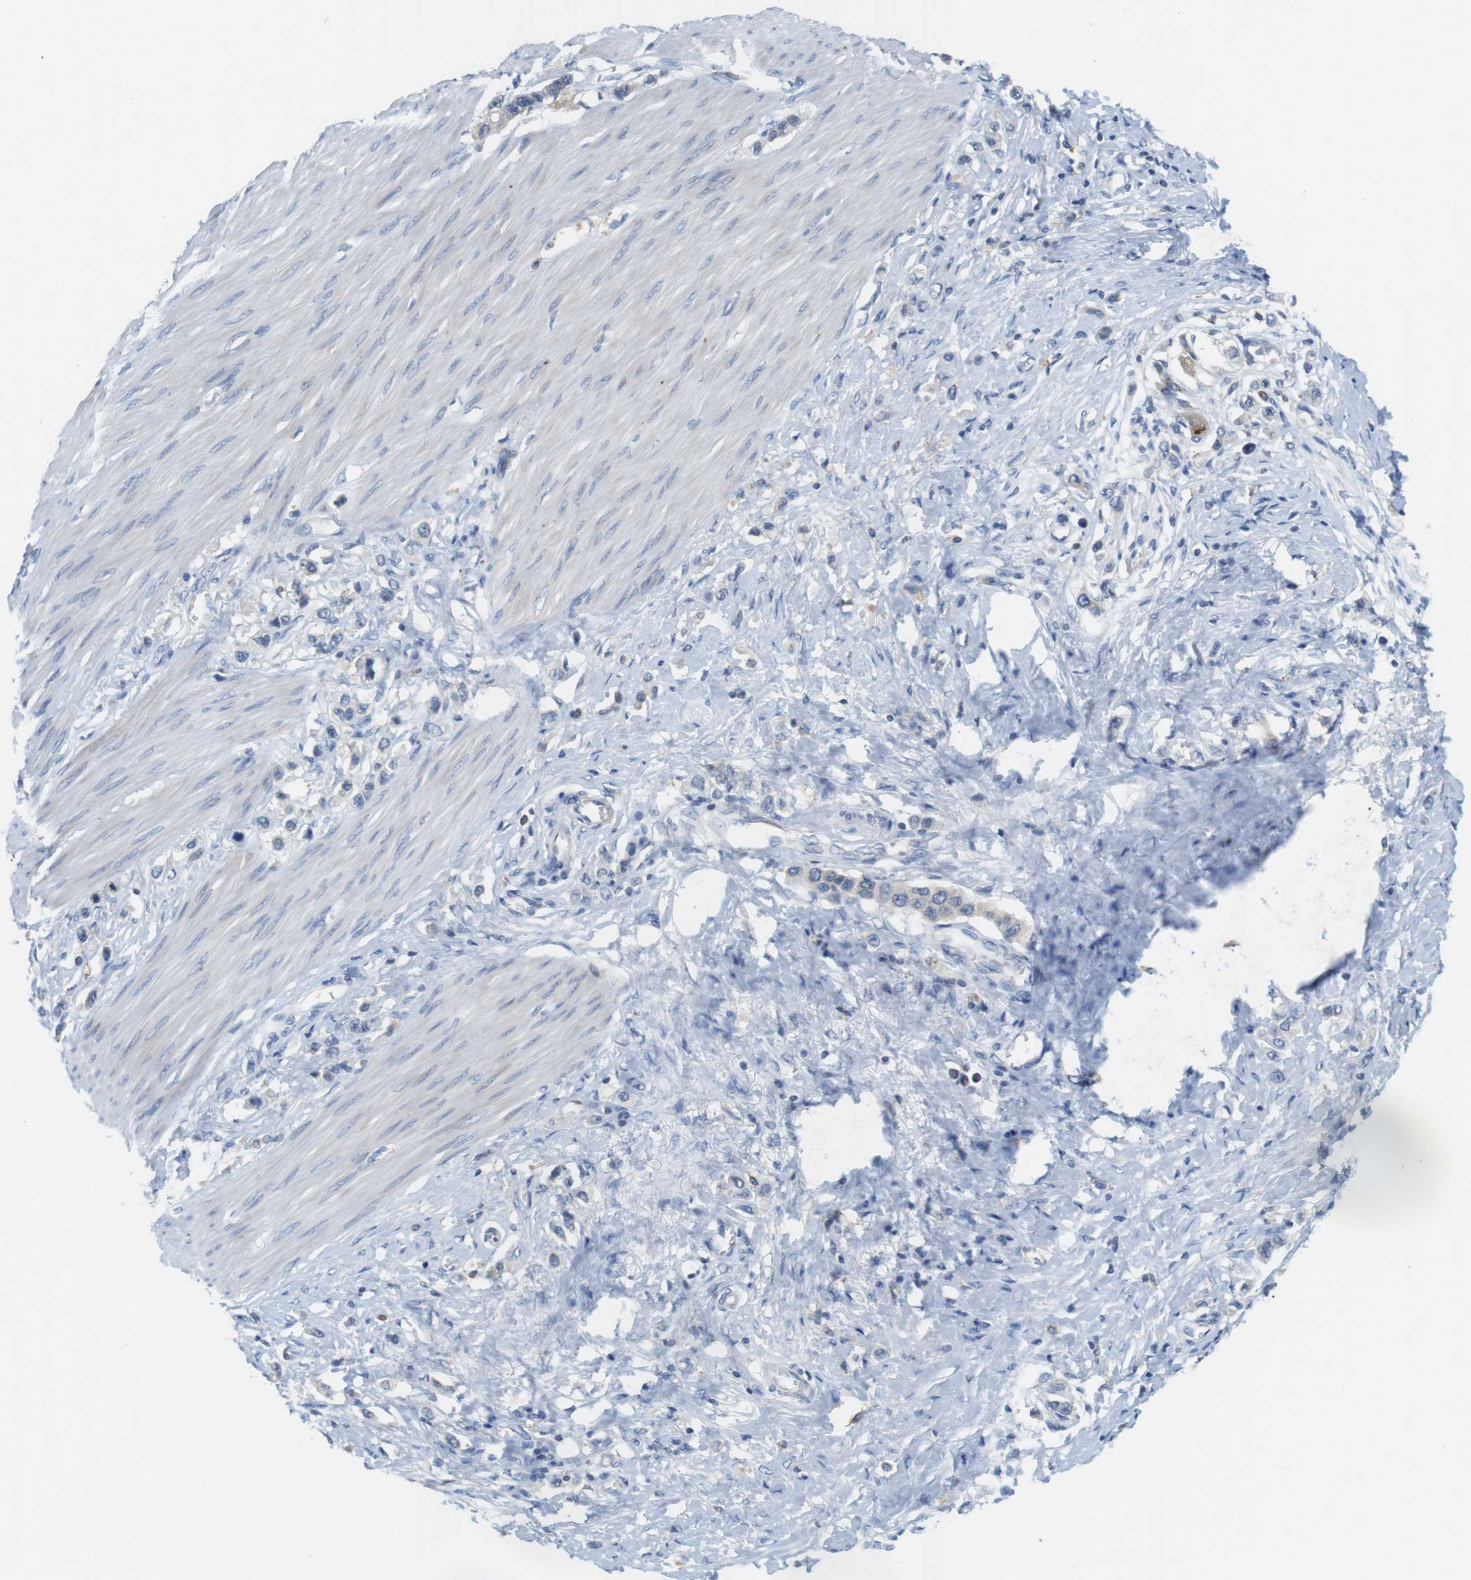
{"staining": {"intensity": "negative", "quantity": "none", "location": "none"}, "tissue": "stomach cancer", "cell_type": "Tumor cells", "image_type": "cancer", "snomed": [{"axis": "morphology", "description": "Adenocarcinoma, NOS"}, {"axis": "topography", "description": "Stomach"}], "caption": "Human stomach cancer (adenocarcinoma) stained for a protein using IHC exhibits no expression in tumor cells.", "gene": "CNGA2", "patient": {"sex": "female", "age": 65}}